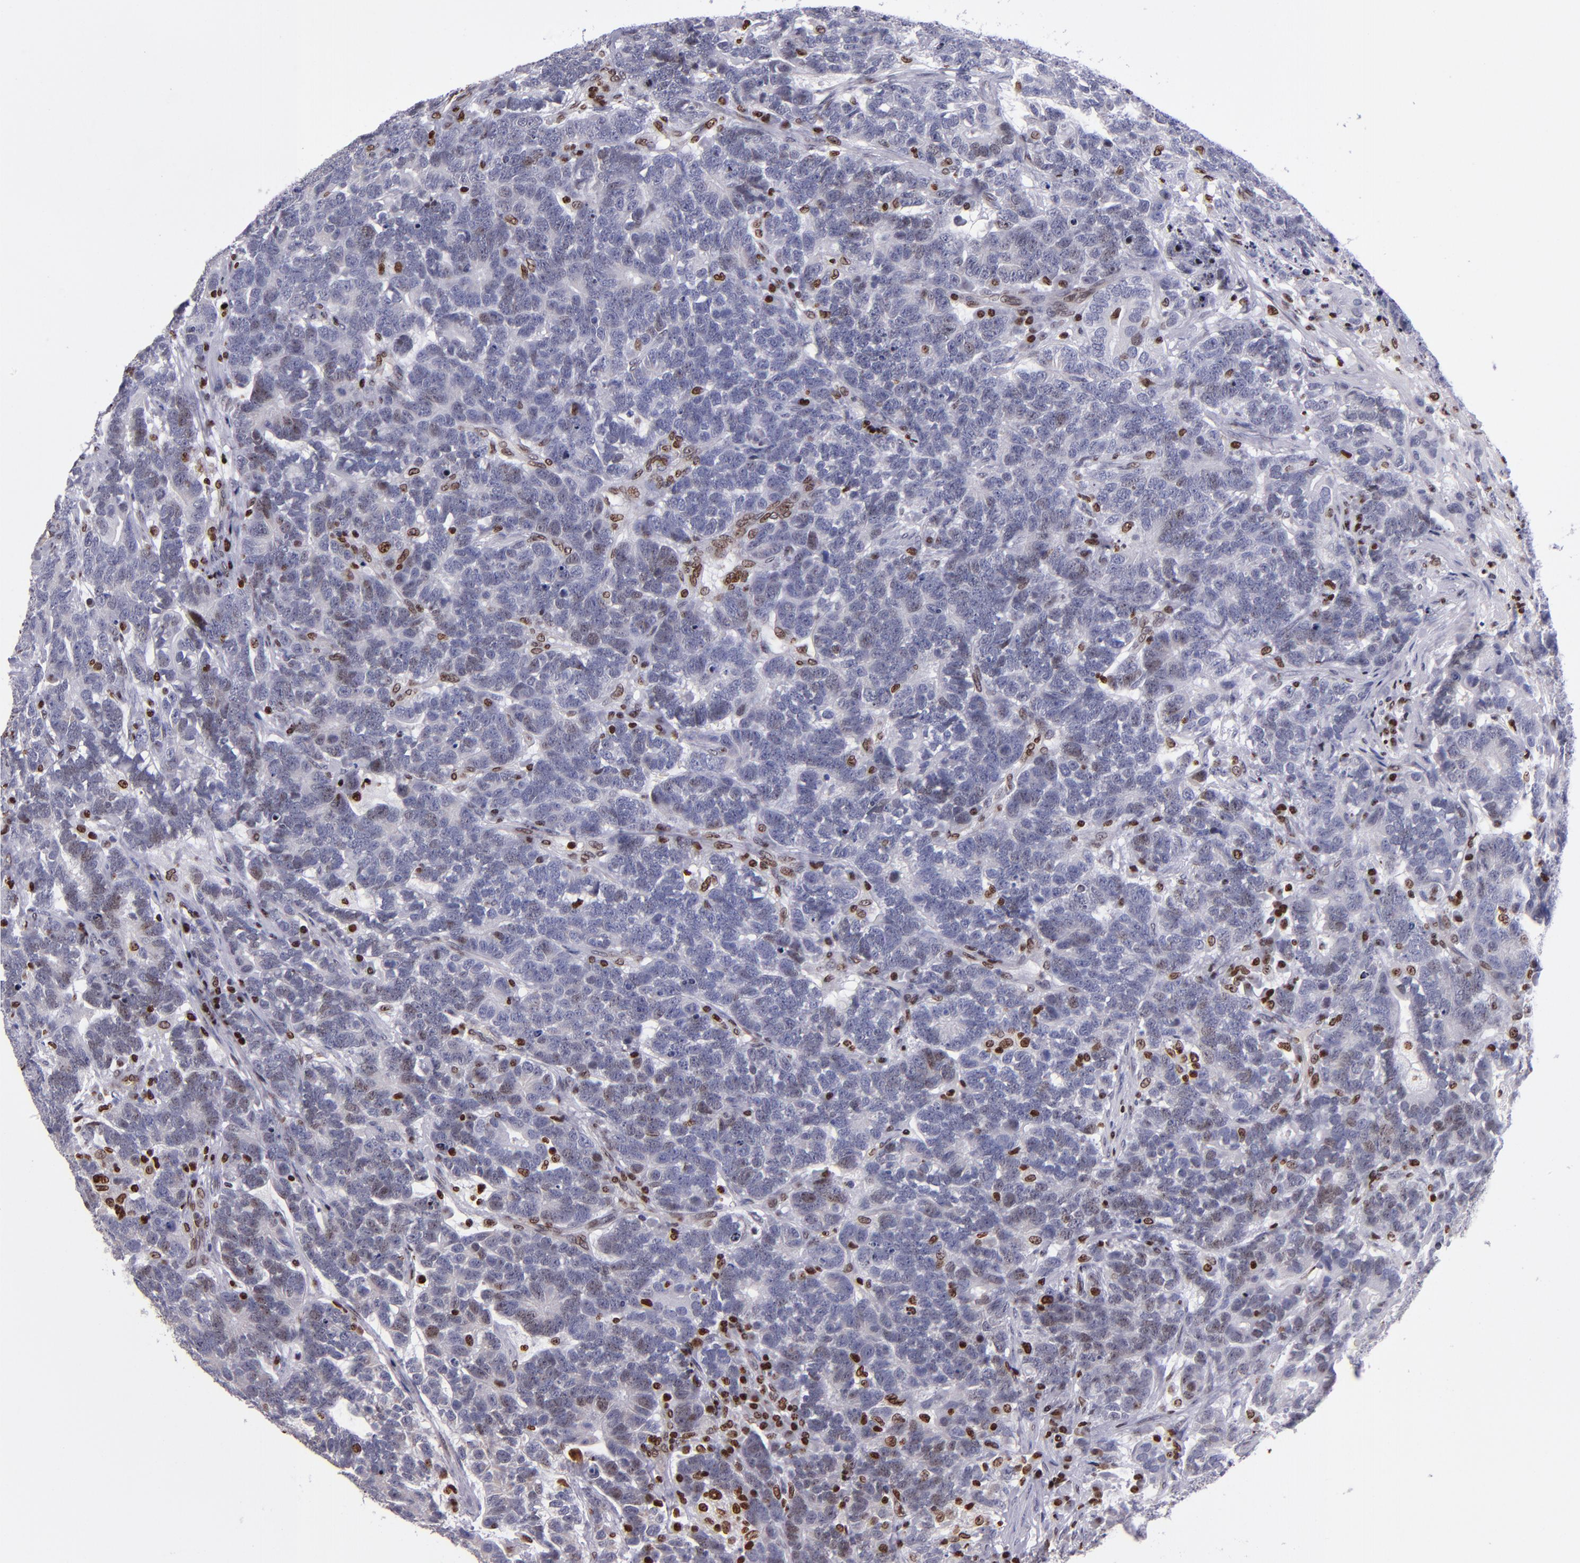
{"staining": {"intensity": "weak", "quantity": "25%-75%", "location": "nuclear"}, "tissue": "testis cancer", "cell_type": "Tumor cells", "image_type": "cancer", "snomed": [{"axis": "morphology", "description": "Carcinoma, Embryonal, NOS"}, {"axis": "topography", "description": "Testis"}], "caption": "Protein staining demonstrates weak nuclear staining in about 25%-75% of tumor cells in embryonal carcinoma (testis).", "gene": "CDKL5", "patient": {"sex": "male", "age": 26}}